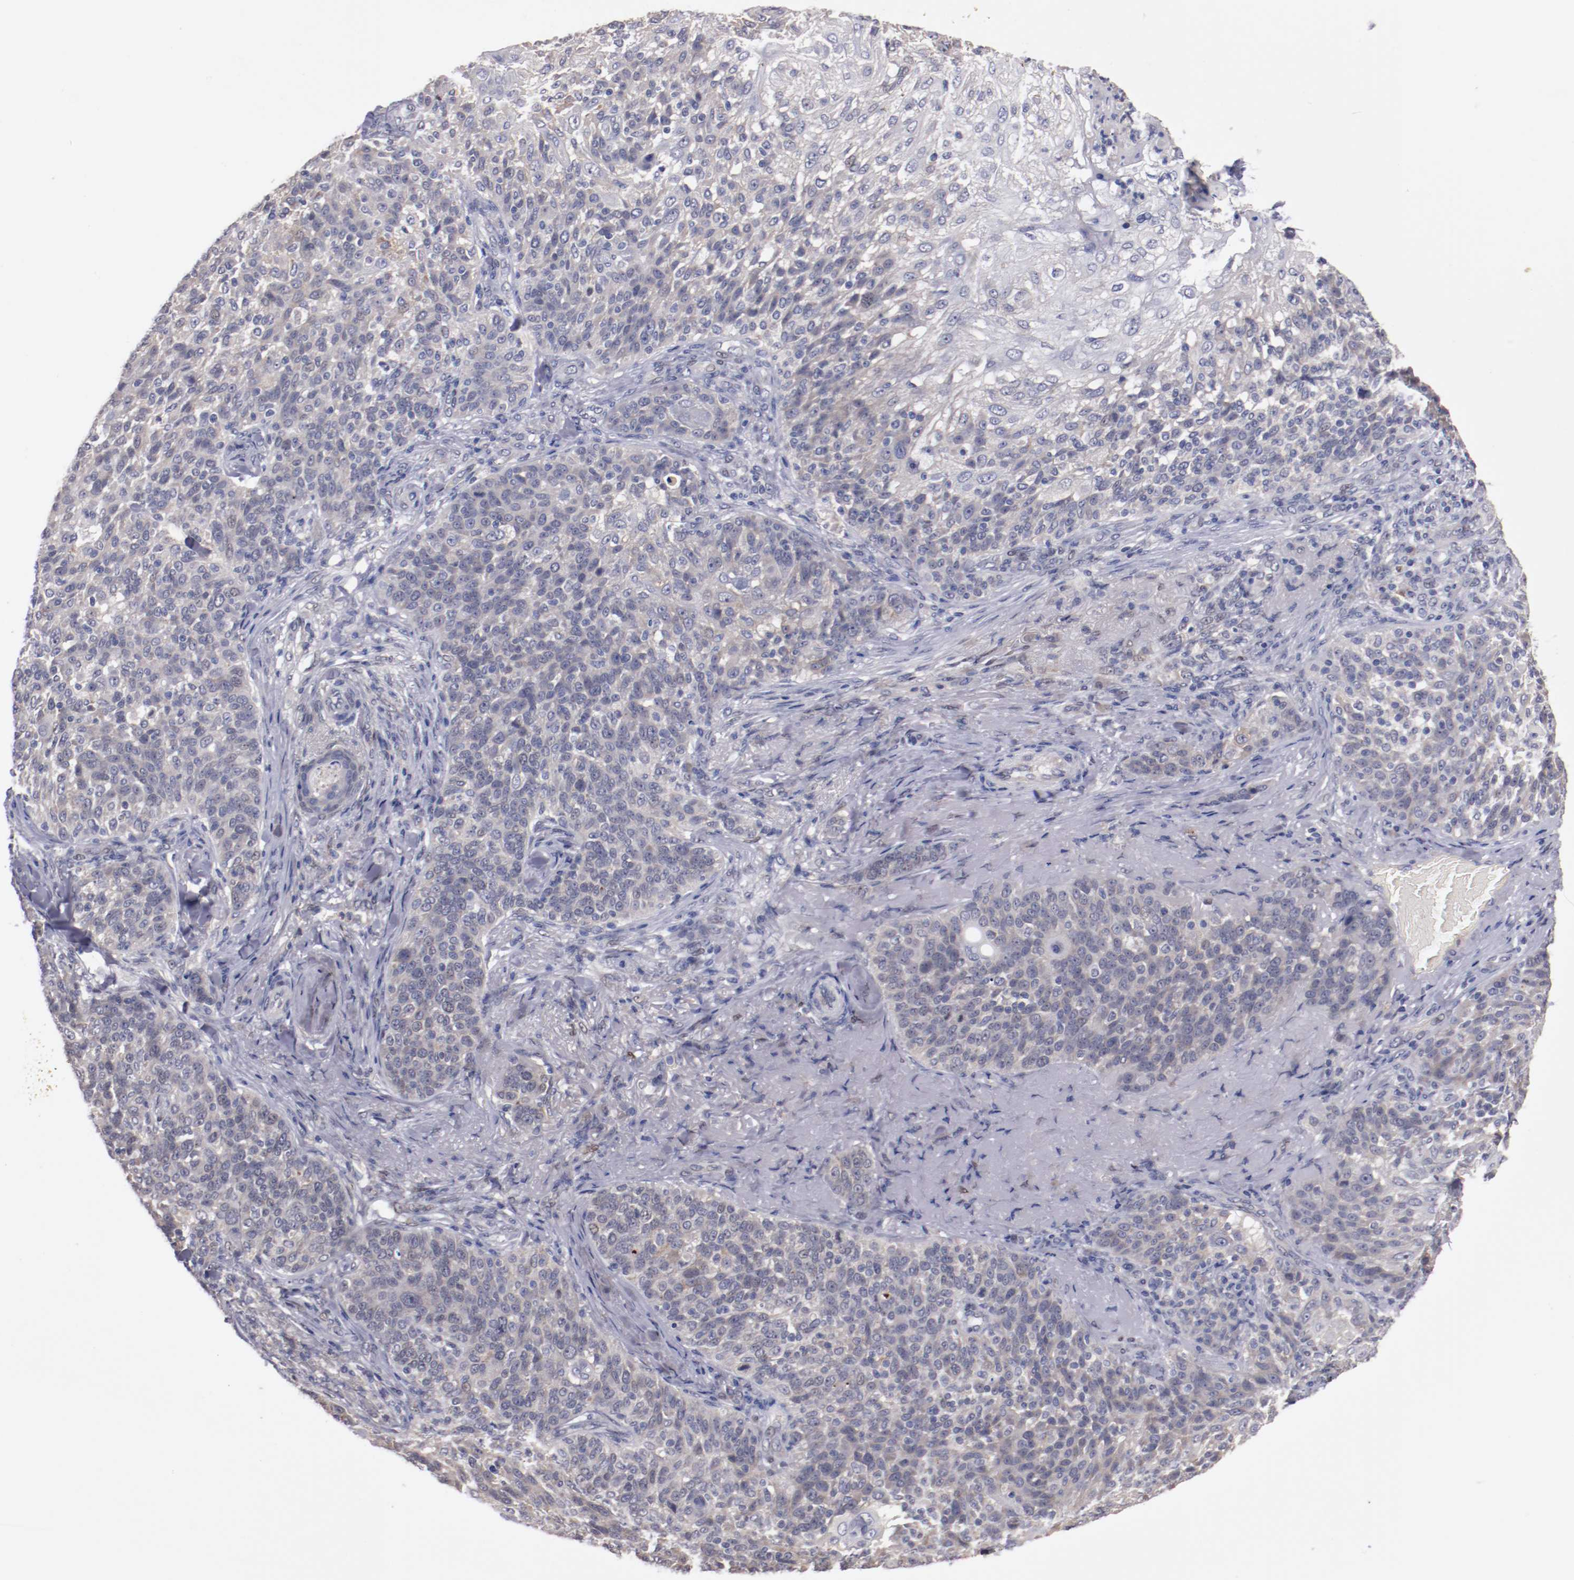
{"staining": {"intensity": "weak", "quantity": "25%-75%", "location": "cytoplasmic/membranous"}, "tissue": "skin cancer", "cell_type": "Tumor cells", "image_type": "cancer", "snomed": [{"axis": "morphology", "description": "Normal tissue, NOS"}, {"axis": "morphology", "description": "Squamous cell carcinoma, NOS"}, {"axis": "topography", "description": "Skin"}], "caption": "There is low levels of weak cytoplasmic/membranous expression in tumor cells of skin cancer, as demonstrated by immunohistochemical staining (brown color).", "gene": "FAM81A", "patient": {"sex": "female", "age": 83}}